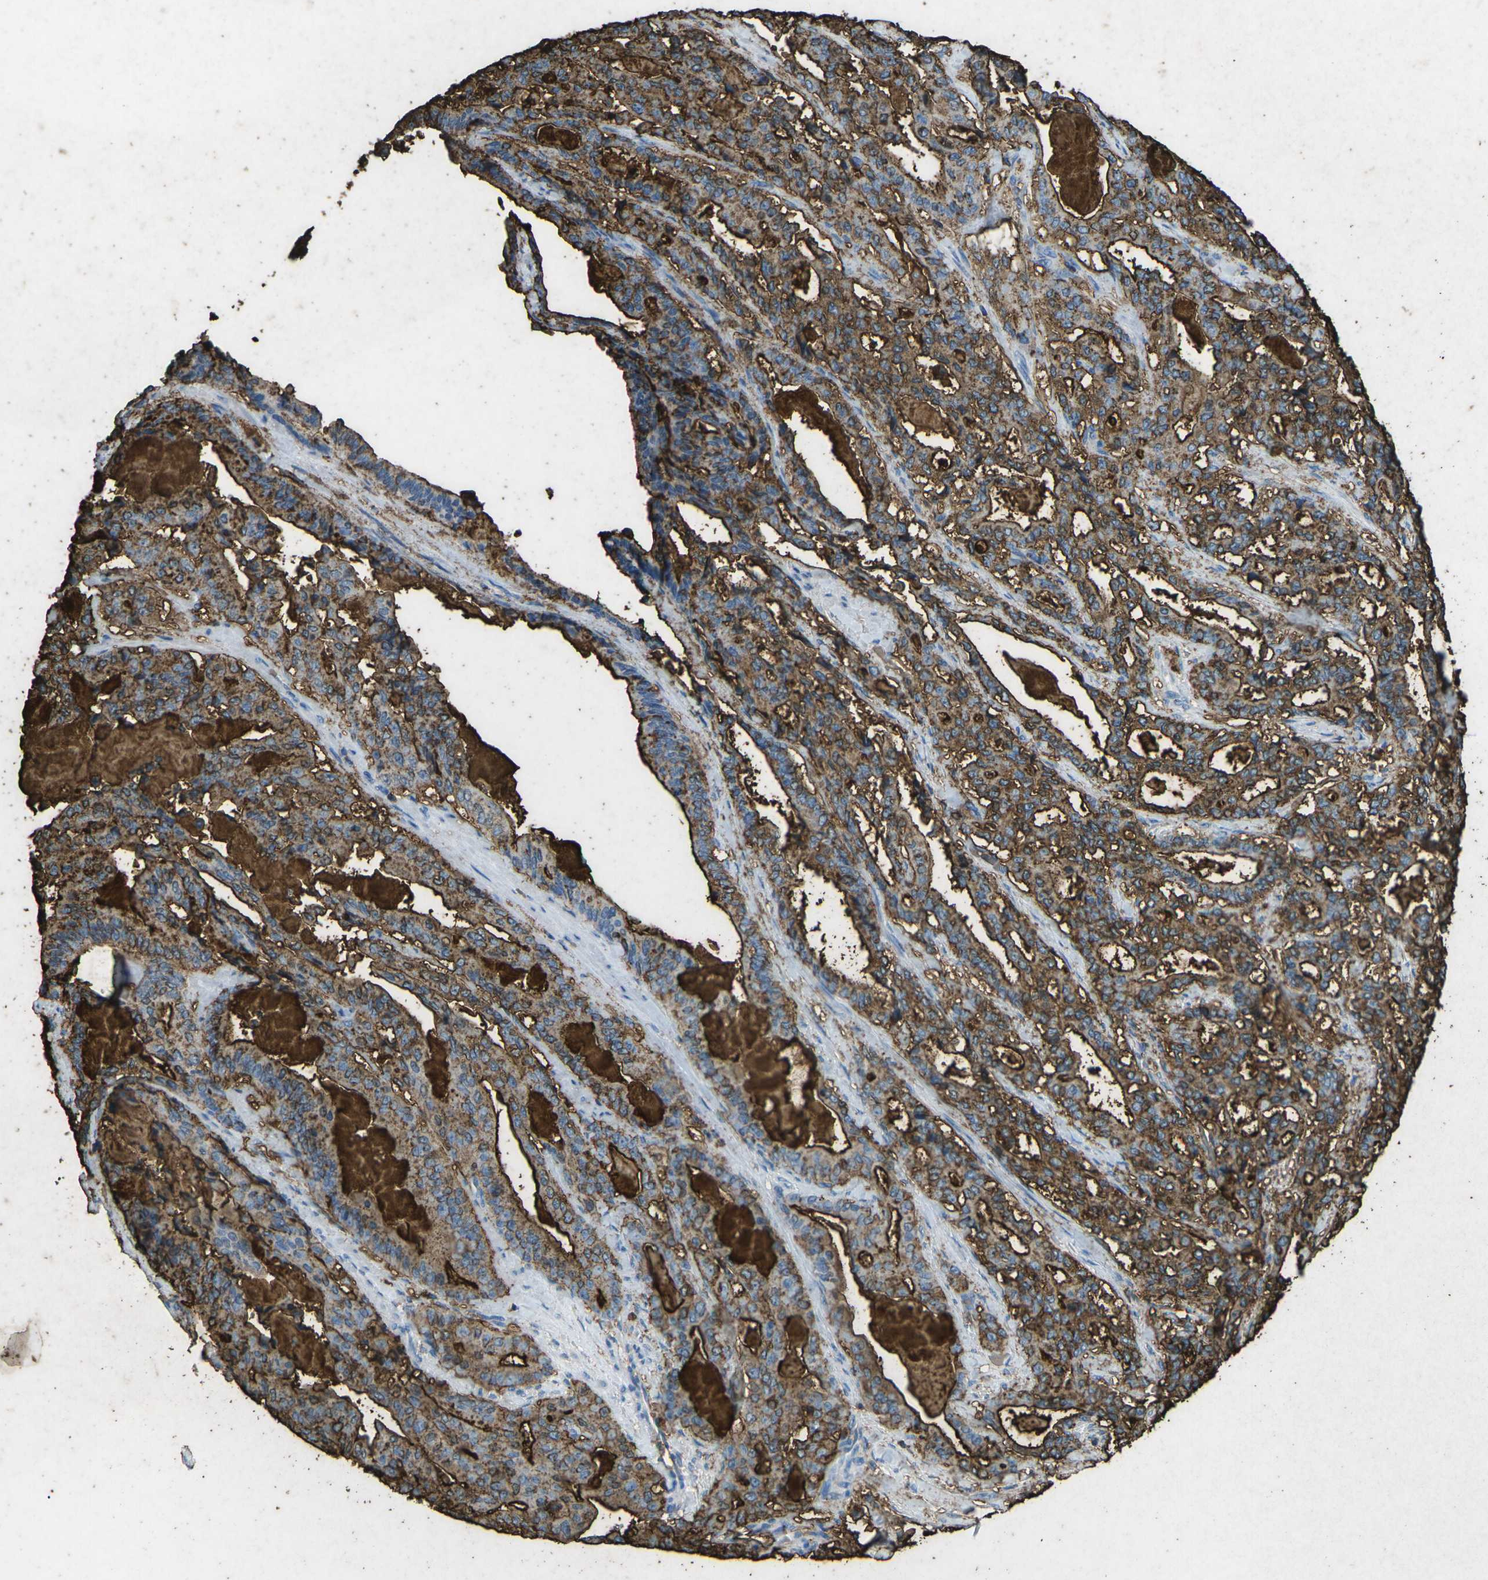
{"staining": {"intensity": "strong", "quantity": ">75%", "location": "cytoplasmic/membranous"}, "tissue": "pancreatic cancer", "cell_type": "Tumor cells", "image_type": "cancer", "snomed": [{"axis": "morphology", "description": "Adenocarcinoma, NOS"}, {"axis": "topography", "description": "Pancreas"}], "caption": "Immunohistochemistry (IHC) histopathology image of neoplastic tissue: pancreatic adenocarcinoma stained using immunohistochemistry (IHC) demonstrates high levels of strong protein expression localized specifically in the cytoplasmic/membranous of tumor cells, appearing as a cytoplasmic/membranous brown color.", "gene": "CTAGE1", "patient": {"sex": "male", "age": 63}}